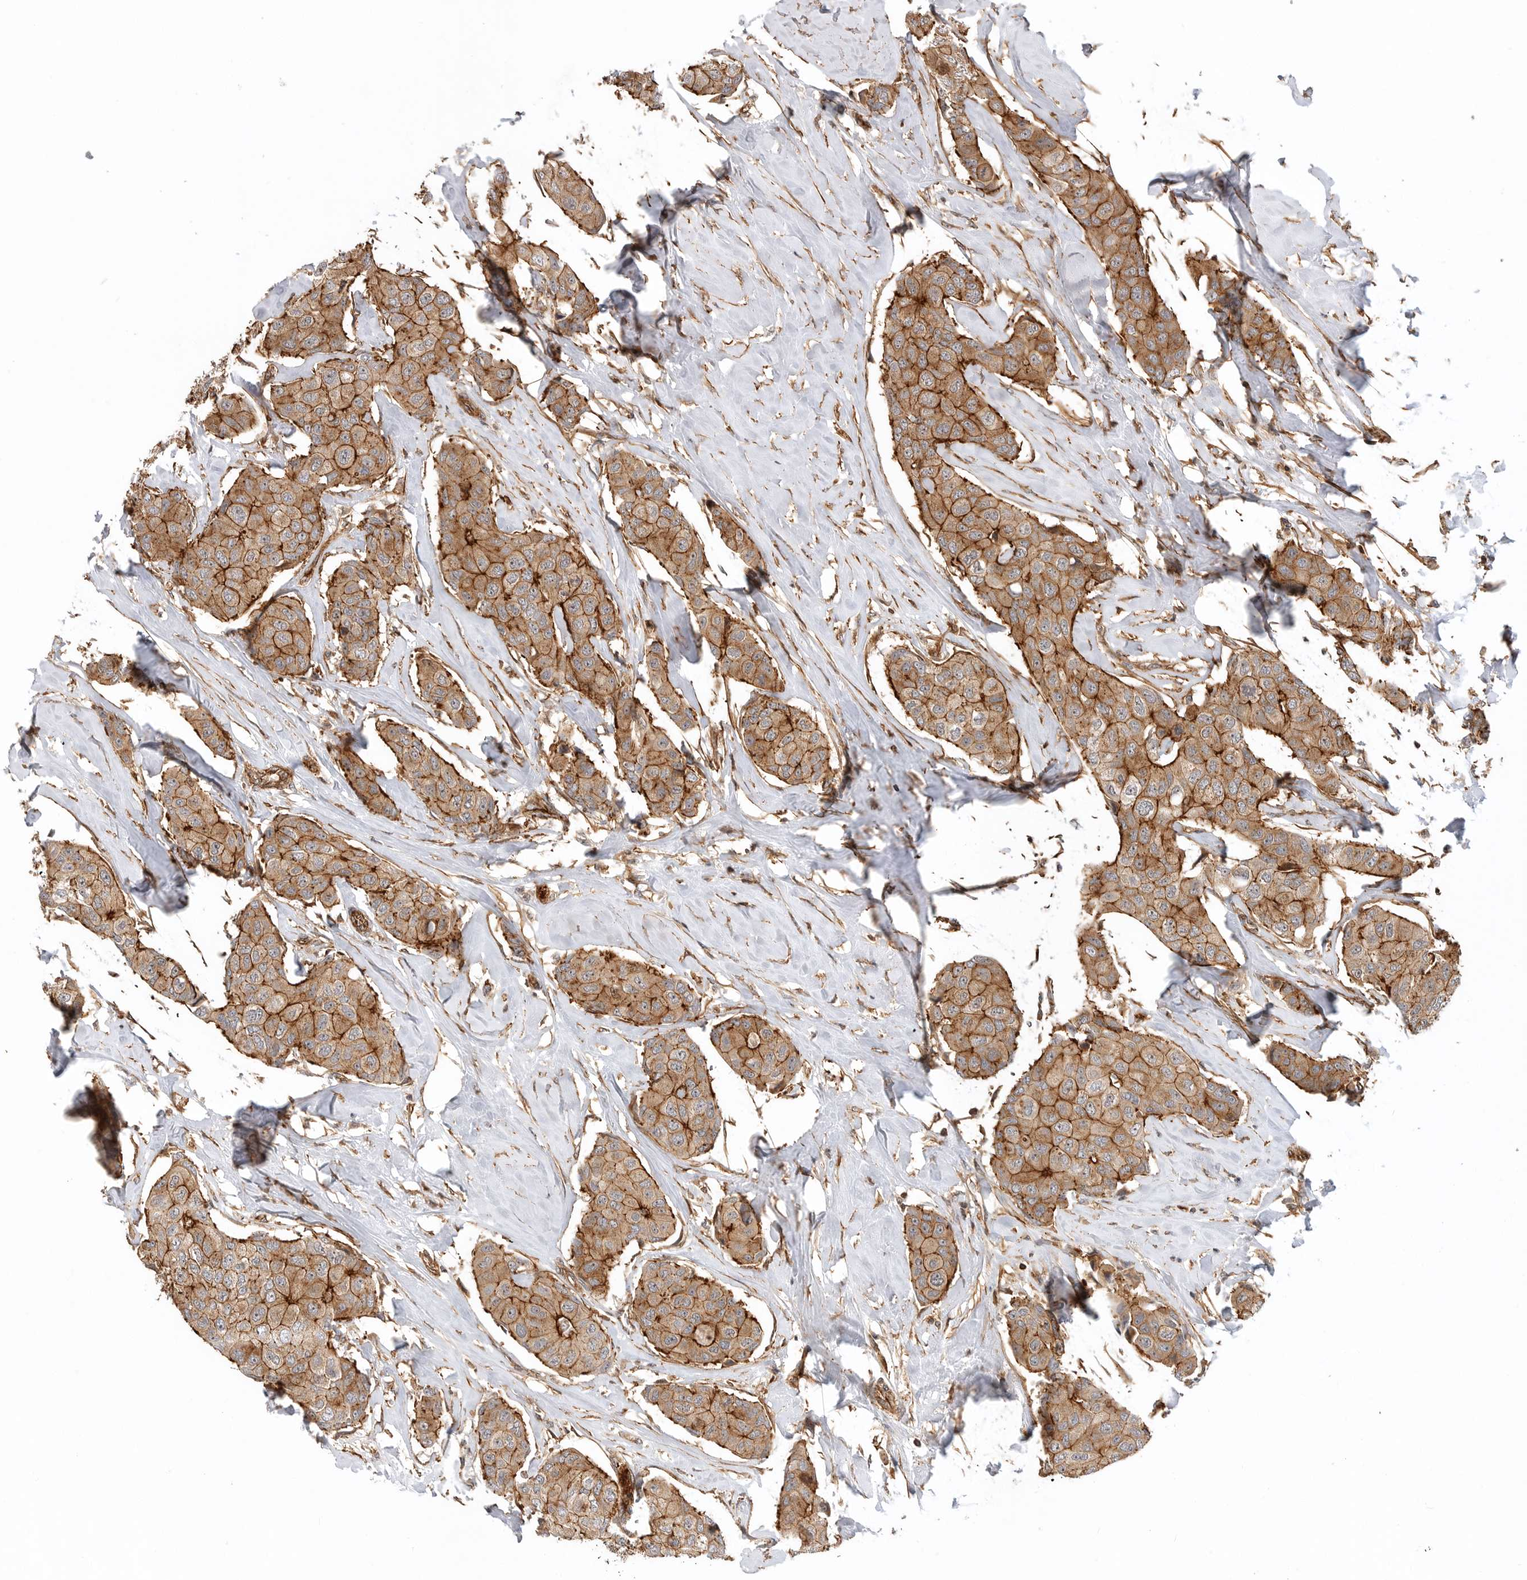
{"staining": {"intensity": "strong", "quantity": ">75%", "location": "cytoplasmic/membranous"}, "tissue": "breast cancer", "cell_type": "Tumor cells", "image_type": "cancer", "snomed": [{"axis": "morphology", "description": "Duct carcinoma"}, {"axis": "topography", "description": "Breast"}], "caption": "Protein expression by immunohistochemistry (IHC) reveals strong cytoplasmic/membranous expression in about >75% of tumor cells in invasive ductal carcinoma (breast).", "gene": "GPATCH2", "patient": {"sex": "female", "age": 80}}